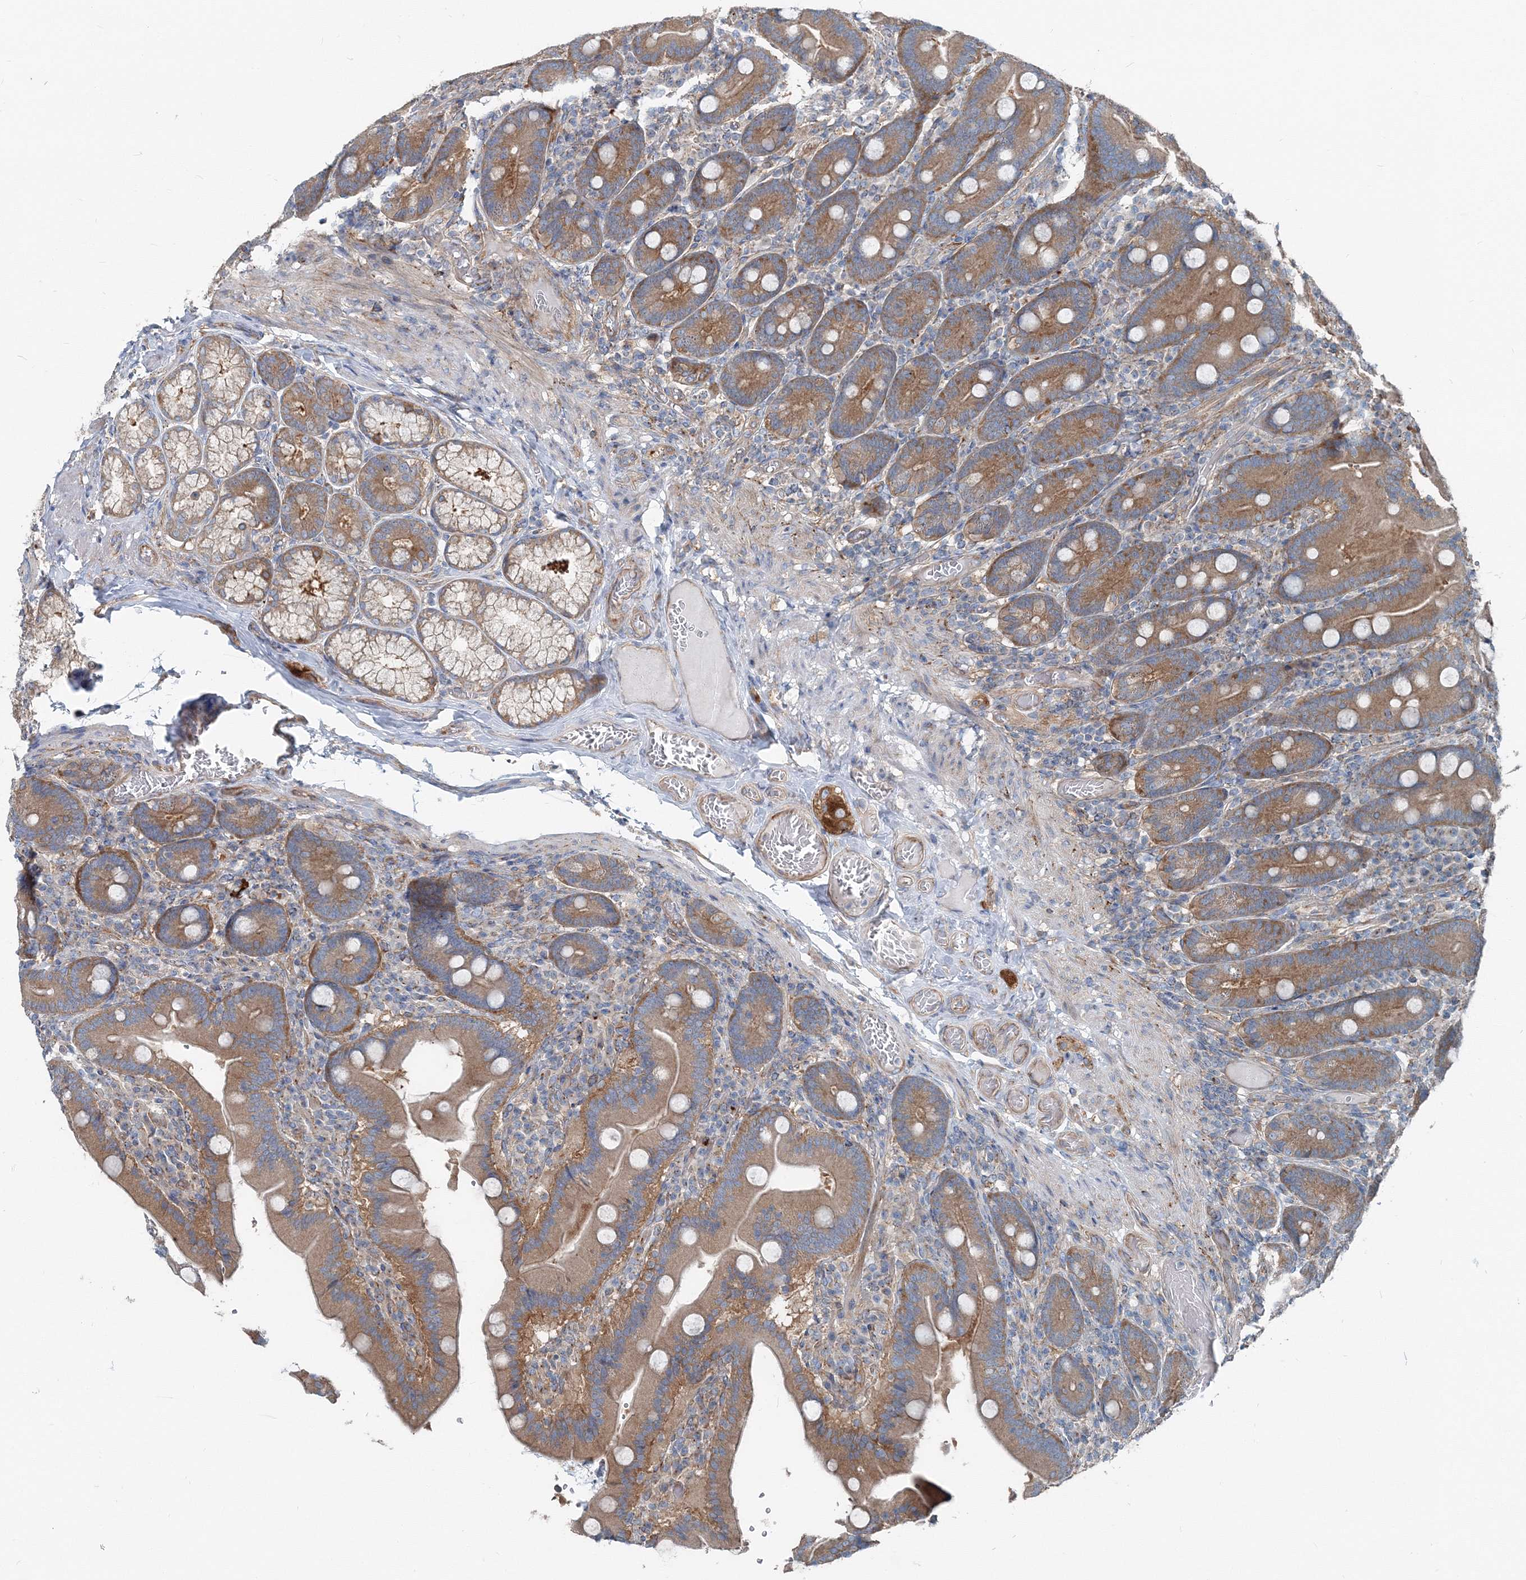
{"staining": {"intensity": "moderate", "quantity": ">75%", "location": "cytoplasmic/membranous"}, "tissue": "duodenum", "cell_type": "Glandular cells", "image_type": "normal", "snomed": [{"axis": "morphology", "description": "Normal tissue, NOS"}, {"axis": "topography", "description": "Duodenum"}], "caption": "DAB immunohistochemical staining of normal duodenum displays moderate cytoplasmic/membranous protein positivity in approximately >75% of glandular cells. Ihc stains the protein in brown and the nuclei are stained blue.", "gene": "MPHOSPH9", "patient": {"sex": "female", "age": 62}}